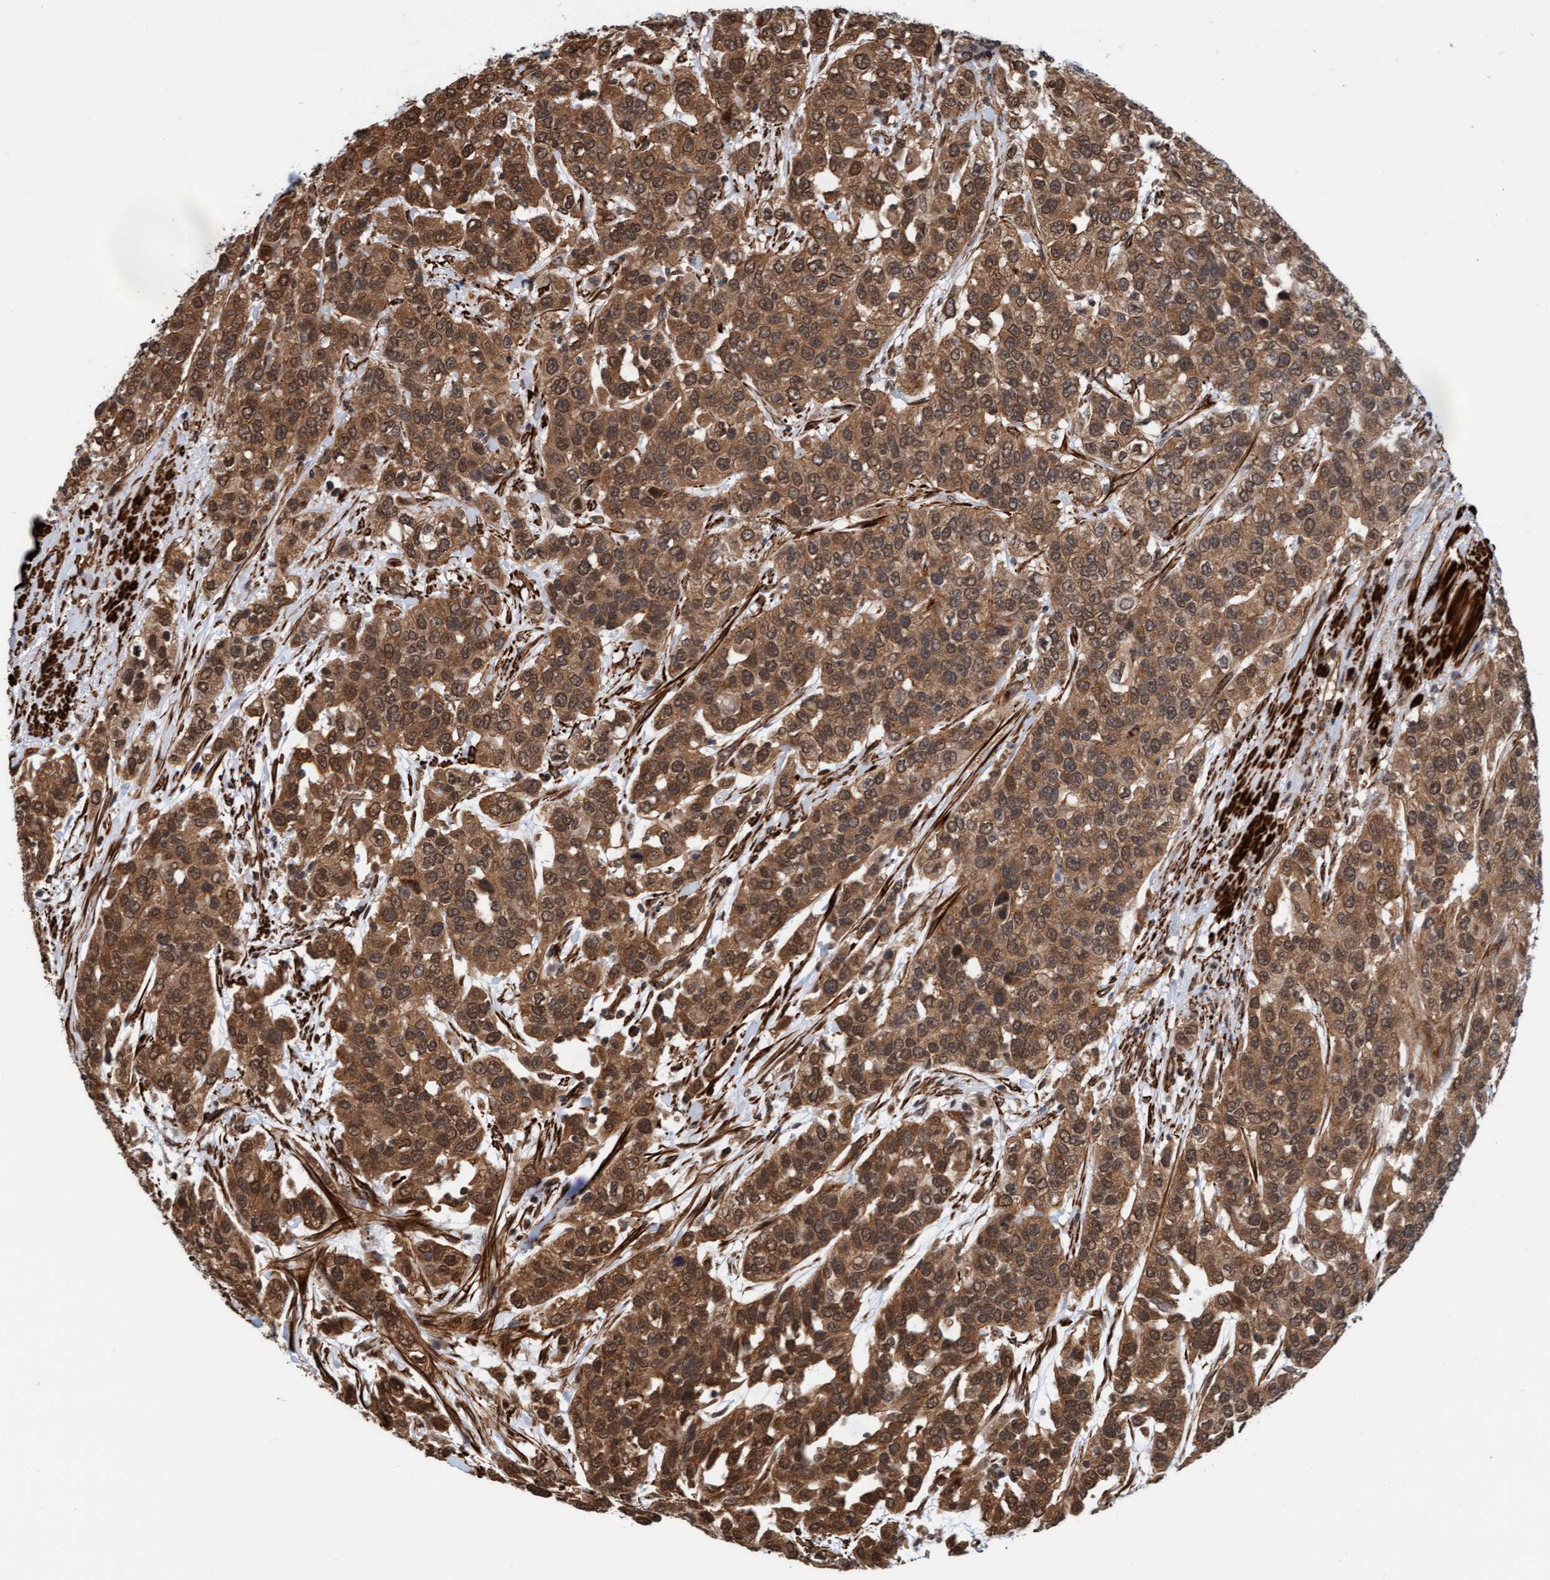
{"staining": {"intensity": "strong", "quantity": ">75%", "location": "cytoplasmic/membranous,nuclear"}, "tissue": "urothelial cancer", "cell_type": "Tumor cells", "image_type": "cancer", "snomed": [{"axis": "morphology", "description": "Urothelial carcinoma, High grade"}, {"axis": "topography", "description": "Urinary bladder"}], "caption": "Urothelial carcinoma (high-grade) was stained to show a protein in brown. There is high levels of strong cytoplasmic/membranous and nuclear expression in approximately >75% of tumor cells.", "gene": "STXBP4", "patient": {"sex": "female", "age": 80}}